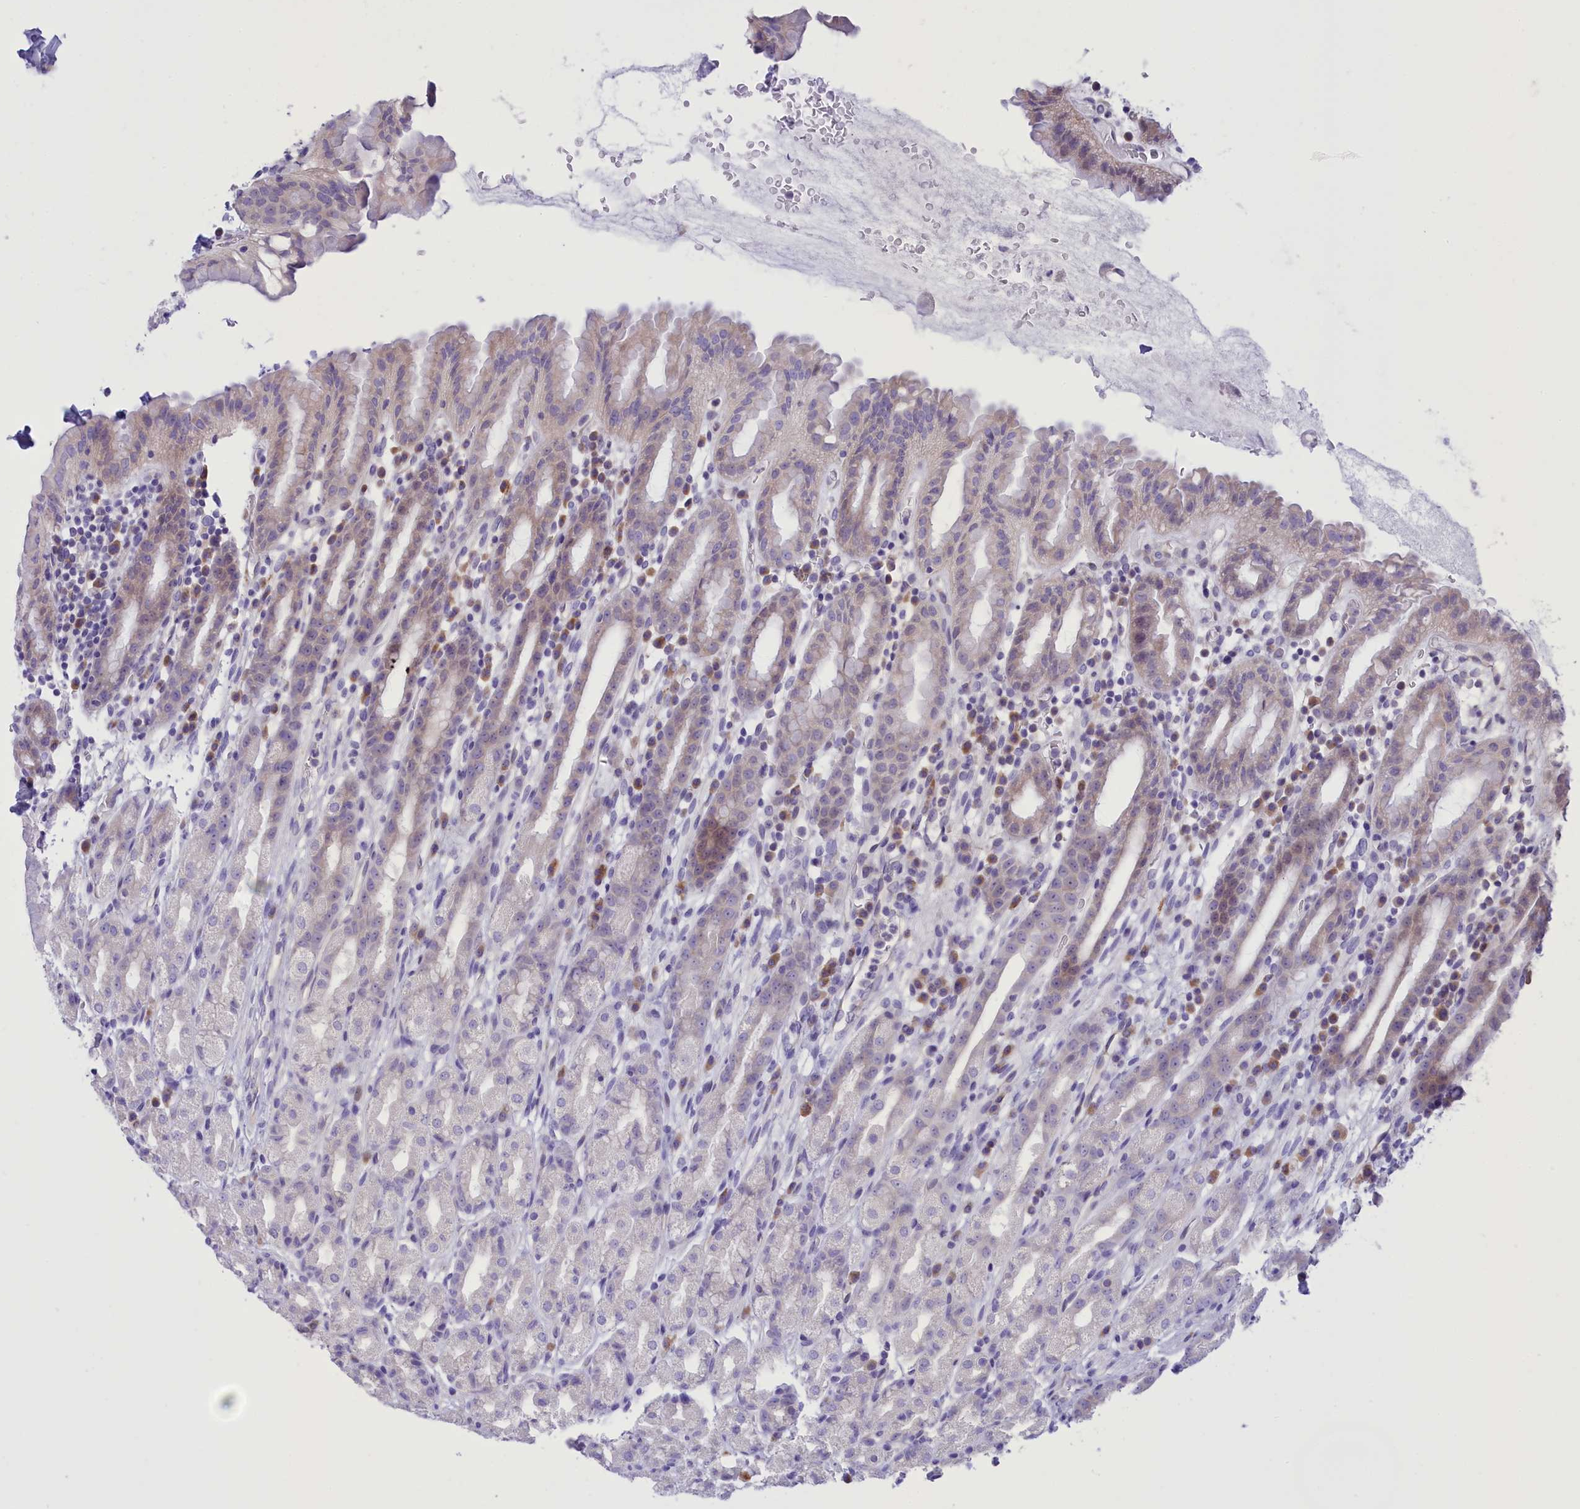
{"staining": {"intensity": "weak", "quantity": "<25%", "location": "cytoplasmic/membranous"}, "tissue": "stomach", "cell_type": "Glandular cells", "image_type": "normal", "snomed": [{"axis": "morphology", "description": "Normal tissue, NOS"}, {"axis": "topography", "description": "Stomach, upper"}], "caption": "This image is of benign stomach stained with IHC to label a protein in brown with the nuclei are counter-stained blue. There is no staining in glandular cells. (Stains: DAB (3,3'-diaminobenzidine) immunohistochemistry with hematoxylin counter stain, Microscopy: brightfield microscopy at high magnification).", "gene": "DCAF16", "patient": {"sex": "male", "age": 47}}